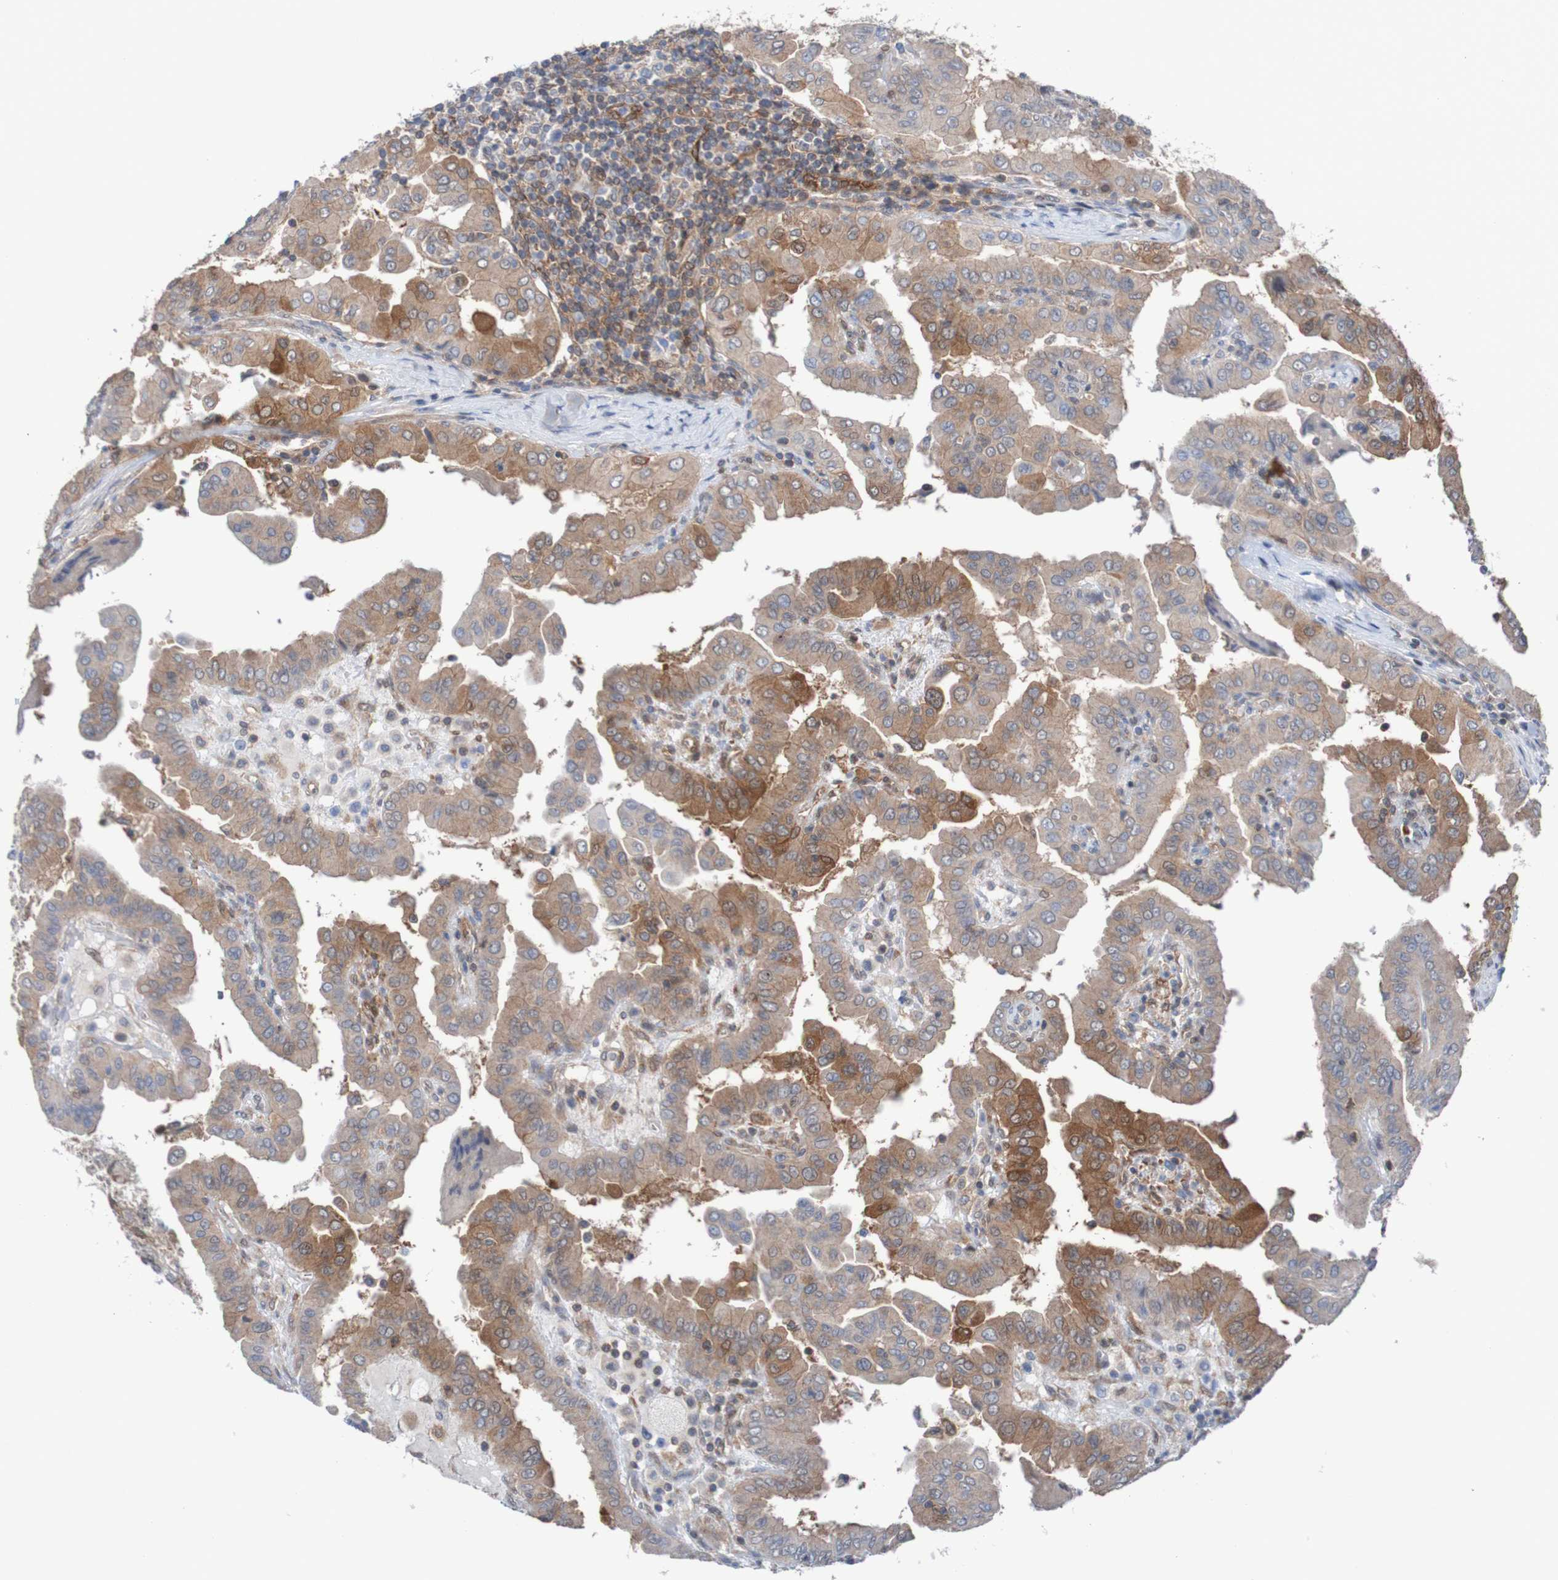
{"staining": {"intensity": "moderate", "quantity": "<25%", "location": "cytoplasmic/membranous"}, "tissue": "thyroid cancer", "cell_type": "Tumor cells", "image_type": "cancer", "snomed": [{"axis": "morphology", "description": "Papillary adenocarcinoma, NOS"}, {"axis": "topography", "description": "Thyroid gland"}], "caption": "This photomicrograph demonstrates immunohistochemistry staining of thyroid cancer, with low moderate cytoplasmic/membranous expression in approximately <25% of tumor cells.", "gene": "RIGI", "patient": {"sex": "male", "age": 33}}